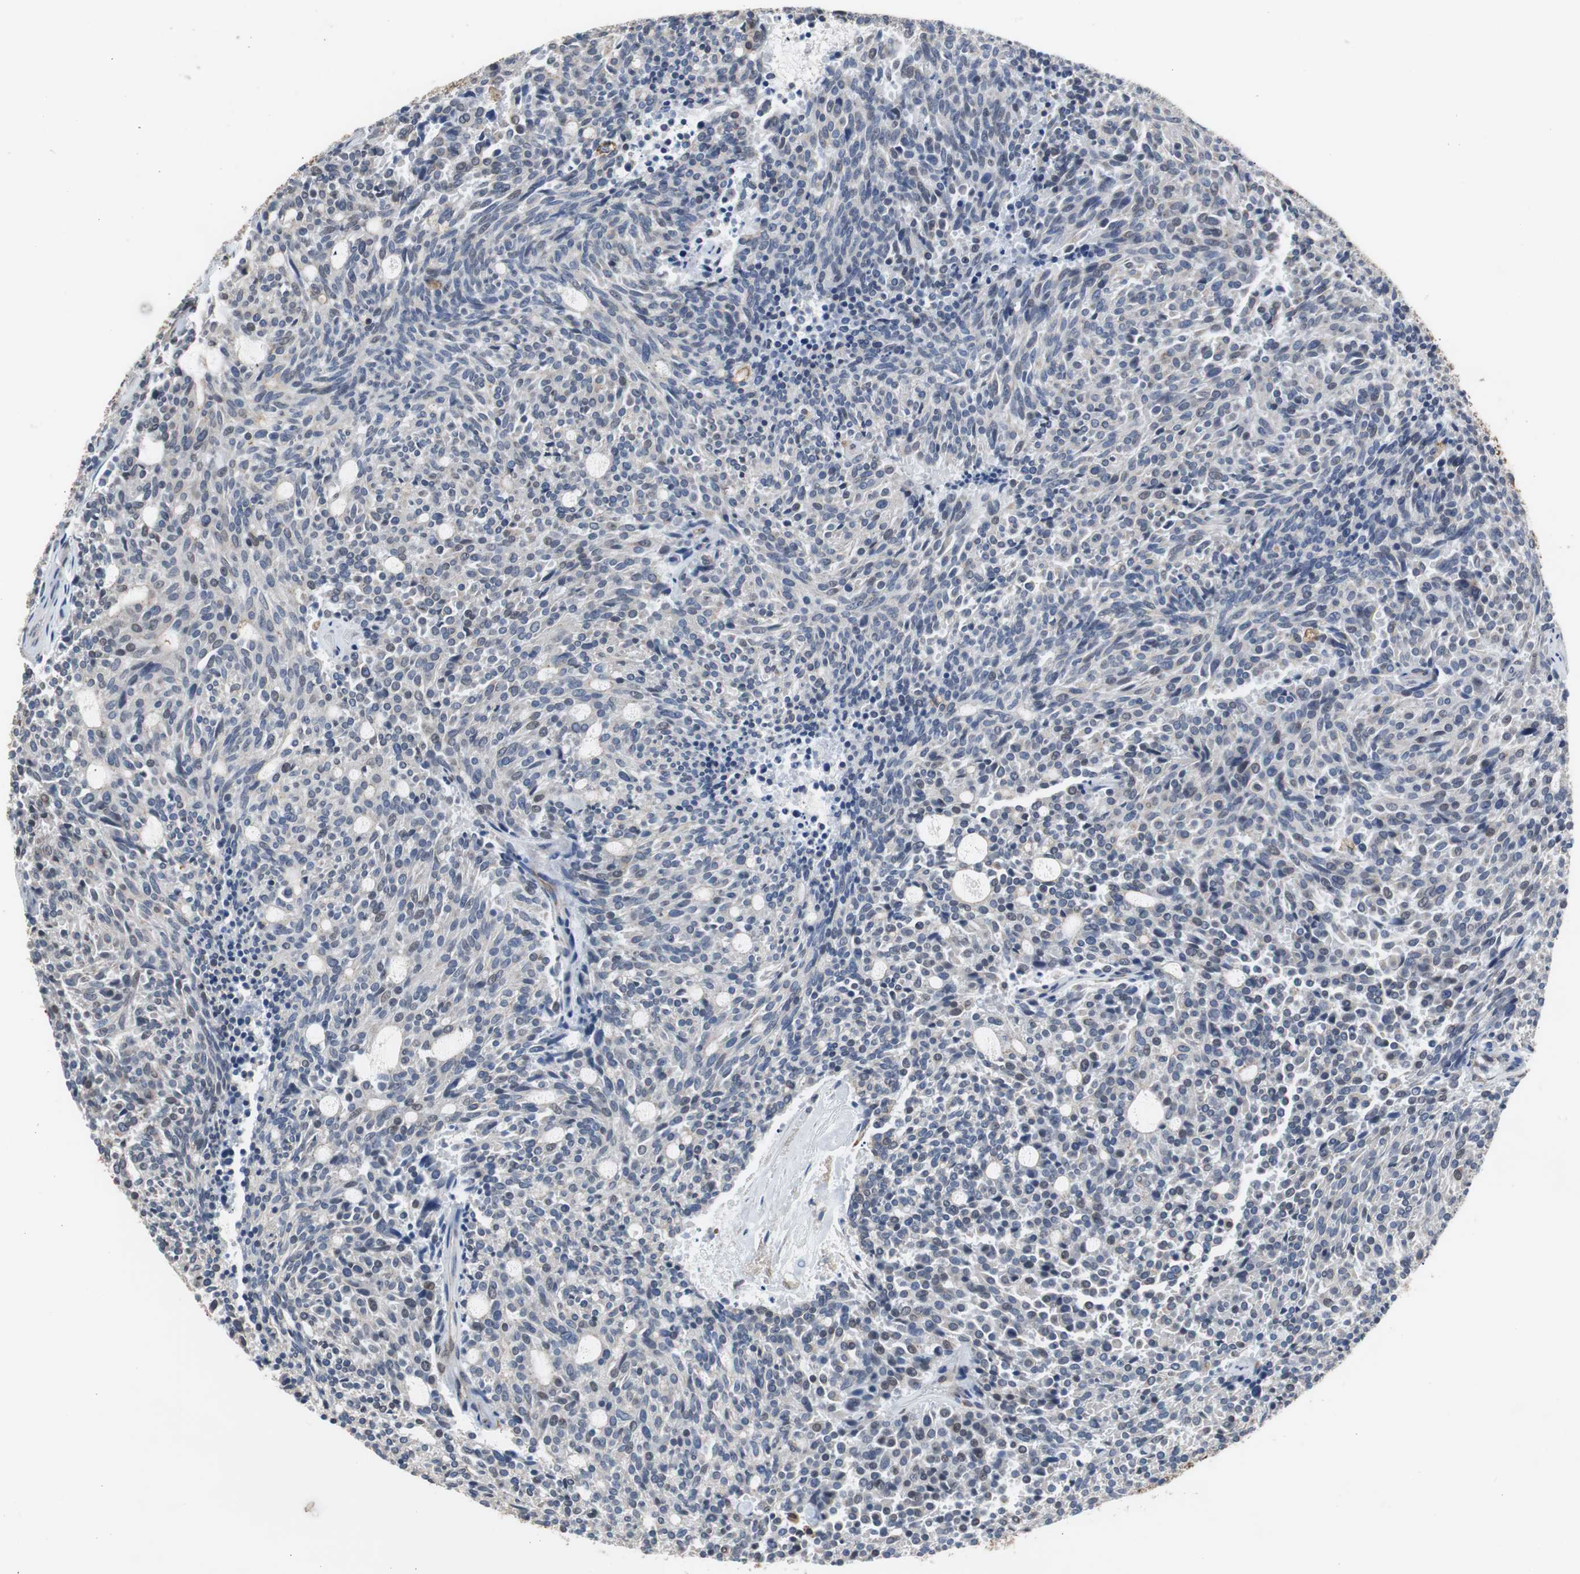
{"staining": {"intensity": "negative", "quantity": "none", "location": "none"}, "tissue": "carcinoid", "cell_type": "Tumor cells", "image_type": "cancer", "snomed": [{"axis": "morphology", "description": "Carcinoid, malignant, NOS"}, {"axis": "topography", "description": "Pancreas"}], "caption": "This micrograph is of malignant carcinoid stained with IHC to label a protein in brown with the nuclei are counter-stained blue. There is no staining in tumor cells.", "gene": "KIF3B", "patient": {"sex": "female", "age": 54}}